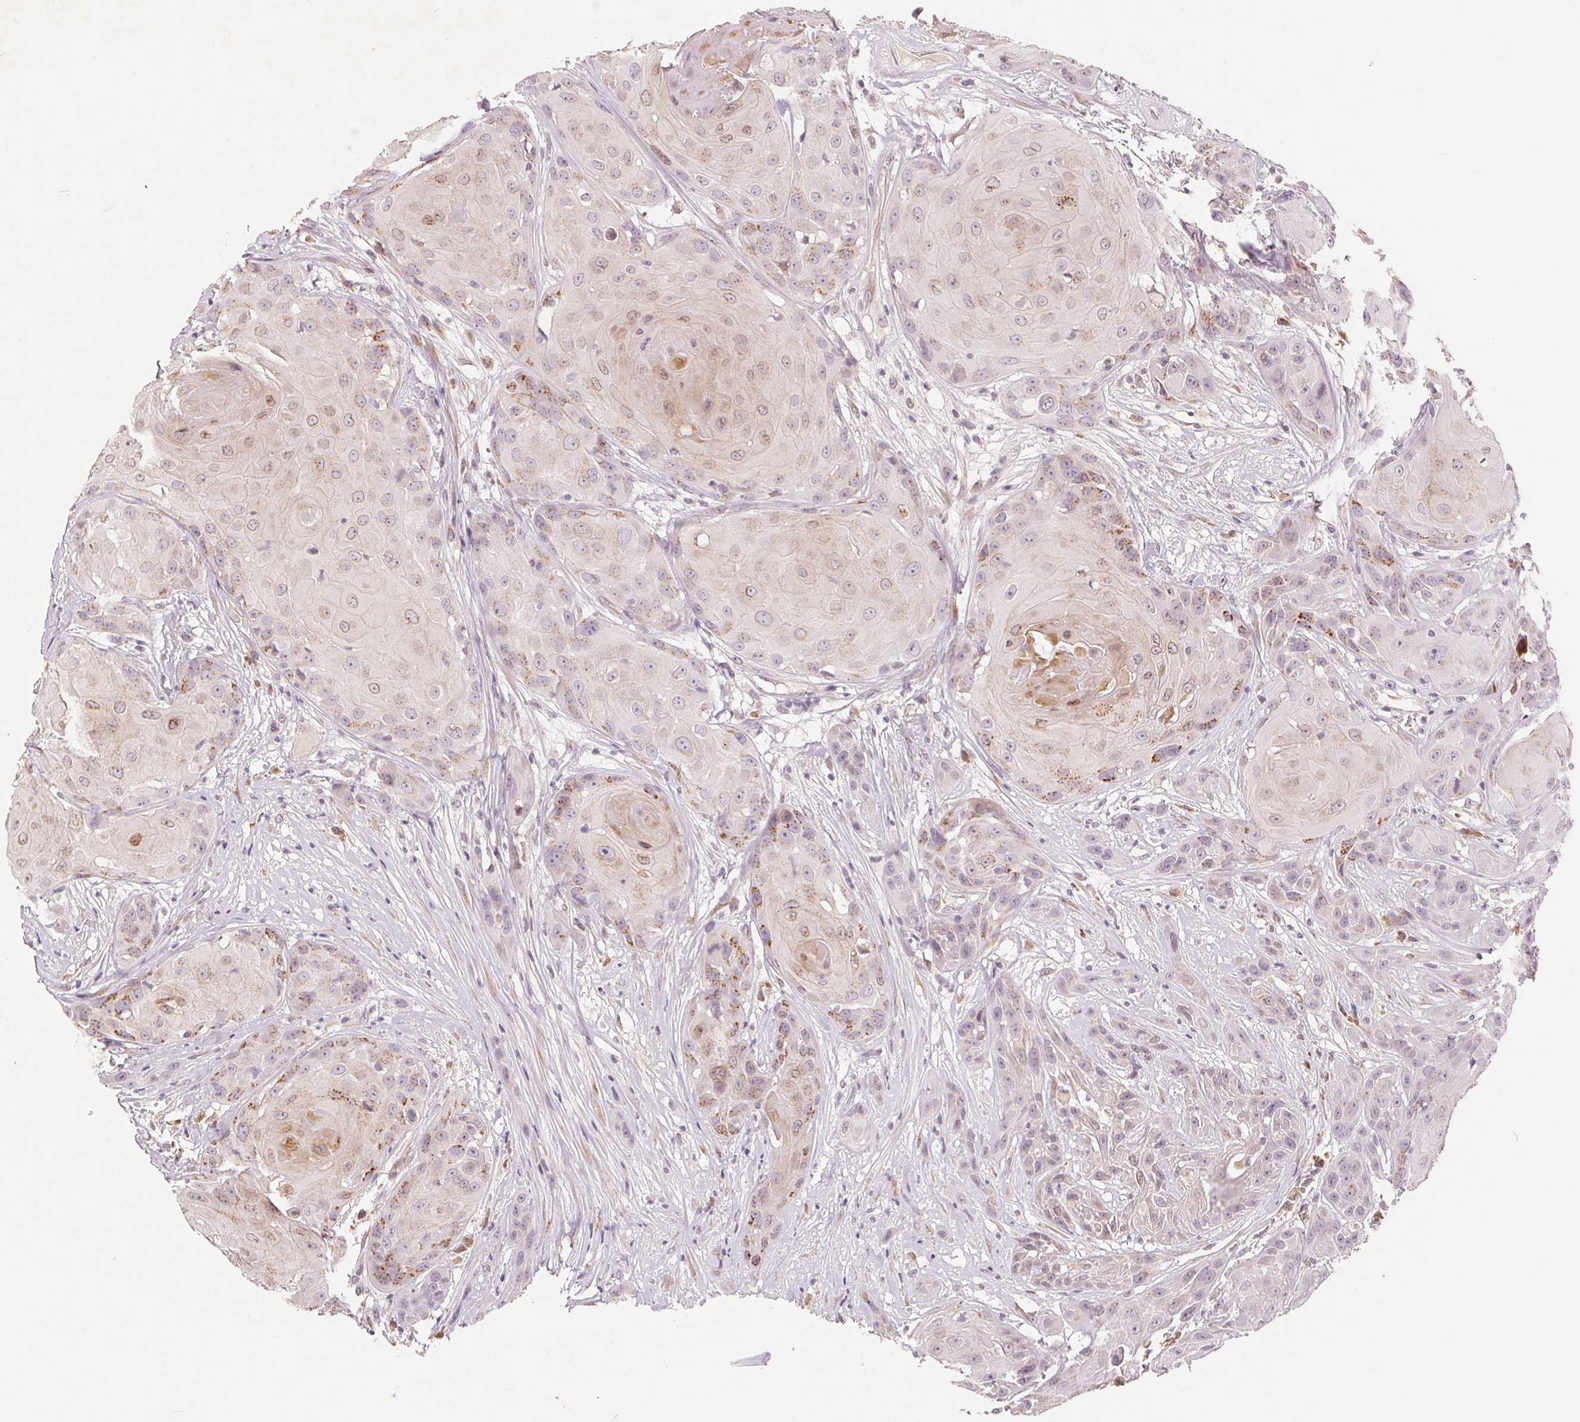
{"staining": {"intensity": "moderate", "quantity": "<25%", "location": "cytoplasmic/membranous"}, "tissue": "head and neck cancer", "cell_type": "Tumor cells", "image_type": "cancer", "snomed": [{"axis": "morphology", "description": "Squamous cell carcinoma, NOS"}, {"axis": "topography", "description": "Skin"}, {"axis": "topography", "description": "Head-Neck"}], "caption": "IHC photomicrograph of neoplastic tissue: squamous cell carcinoma (head and neck) stained using immunohistochemistry (IHC) reveals low levels of moderate protein expression localized specifically in the cytoplasmic/membranous of tumor cells, appearing as a cytoplasmic/membranous brown color.", "gene": "TMSB15B", "patient": {"sex": "male", "age": 80}}